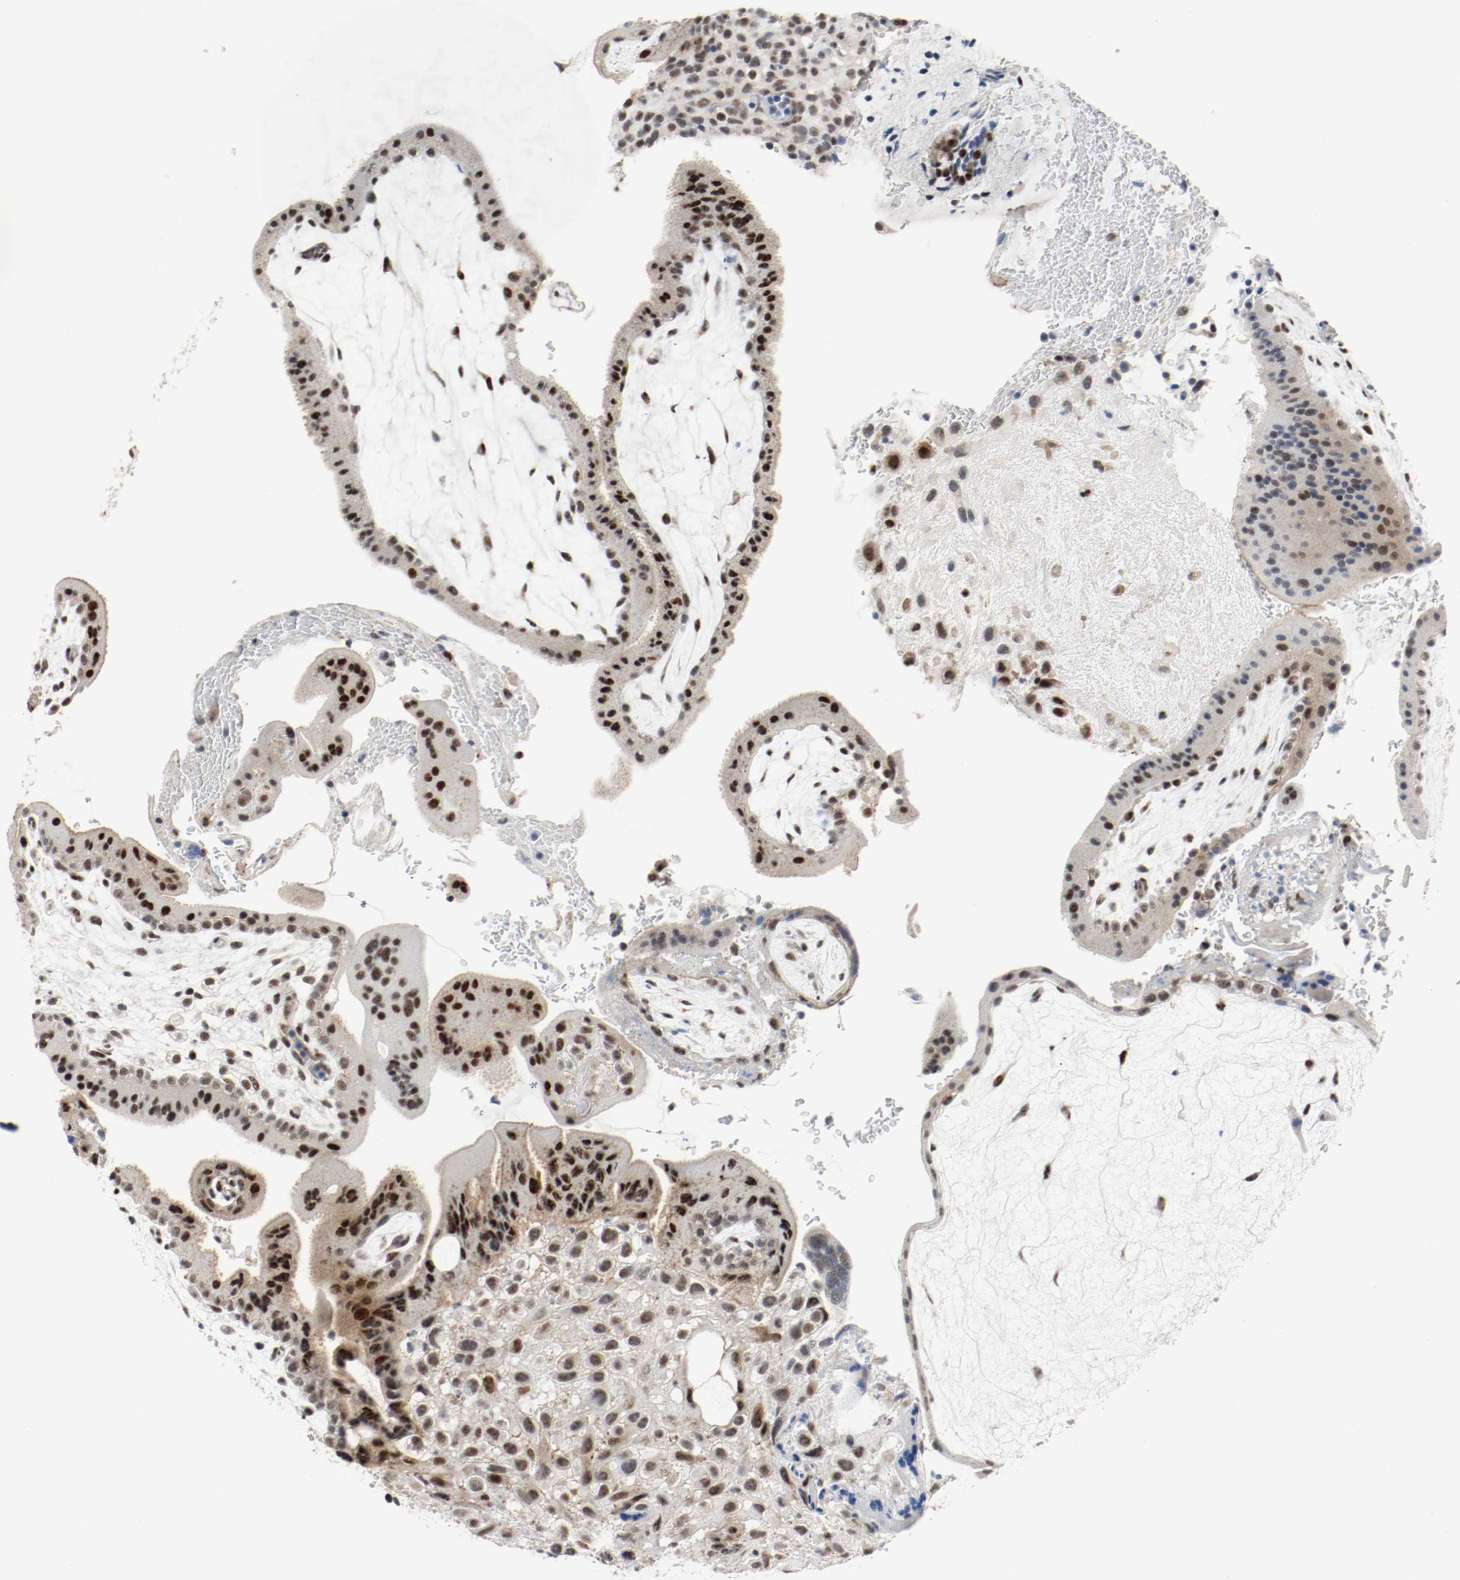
{"staining": {"intensity": "strong", "quantity": ">75%", "location": "nuclear"}, "tissue": "placenta", "cell_type": "Decidual cells", "image_type": "normal", "snomed": [{"axis": "morphology", "description": "Normal tissue, NOS"}, {"axis": "topography", "description": "Placenta"}], "caption": "About >75% of decidual cells in normal human placenta exhibit strong nuclear protein staining as visualized by brown immunohistochemical staining.", "gene": "ASH1L", "patient": {"sex": "female", "age": 35}}